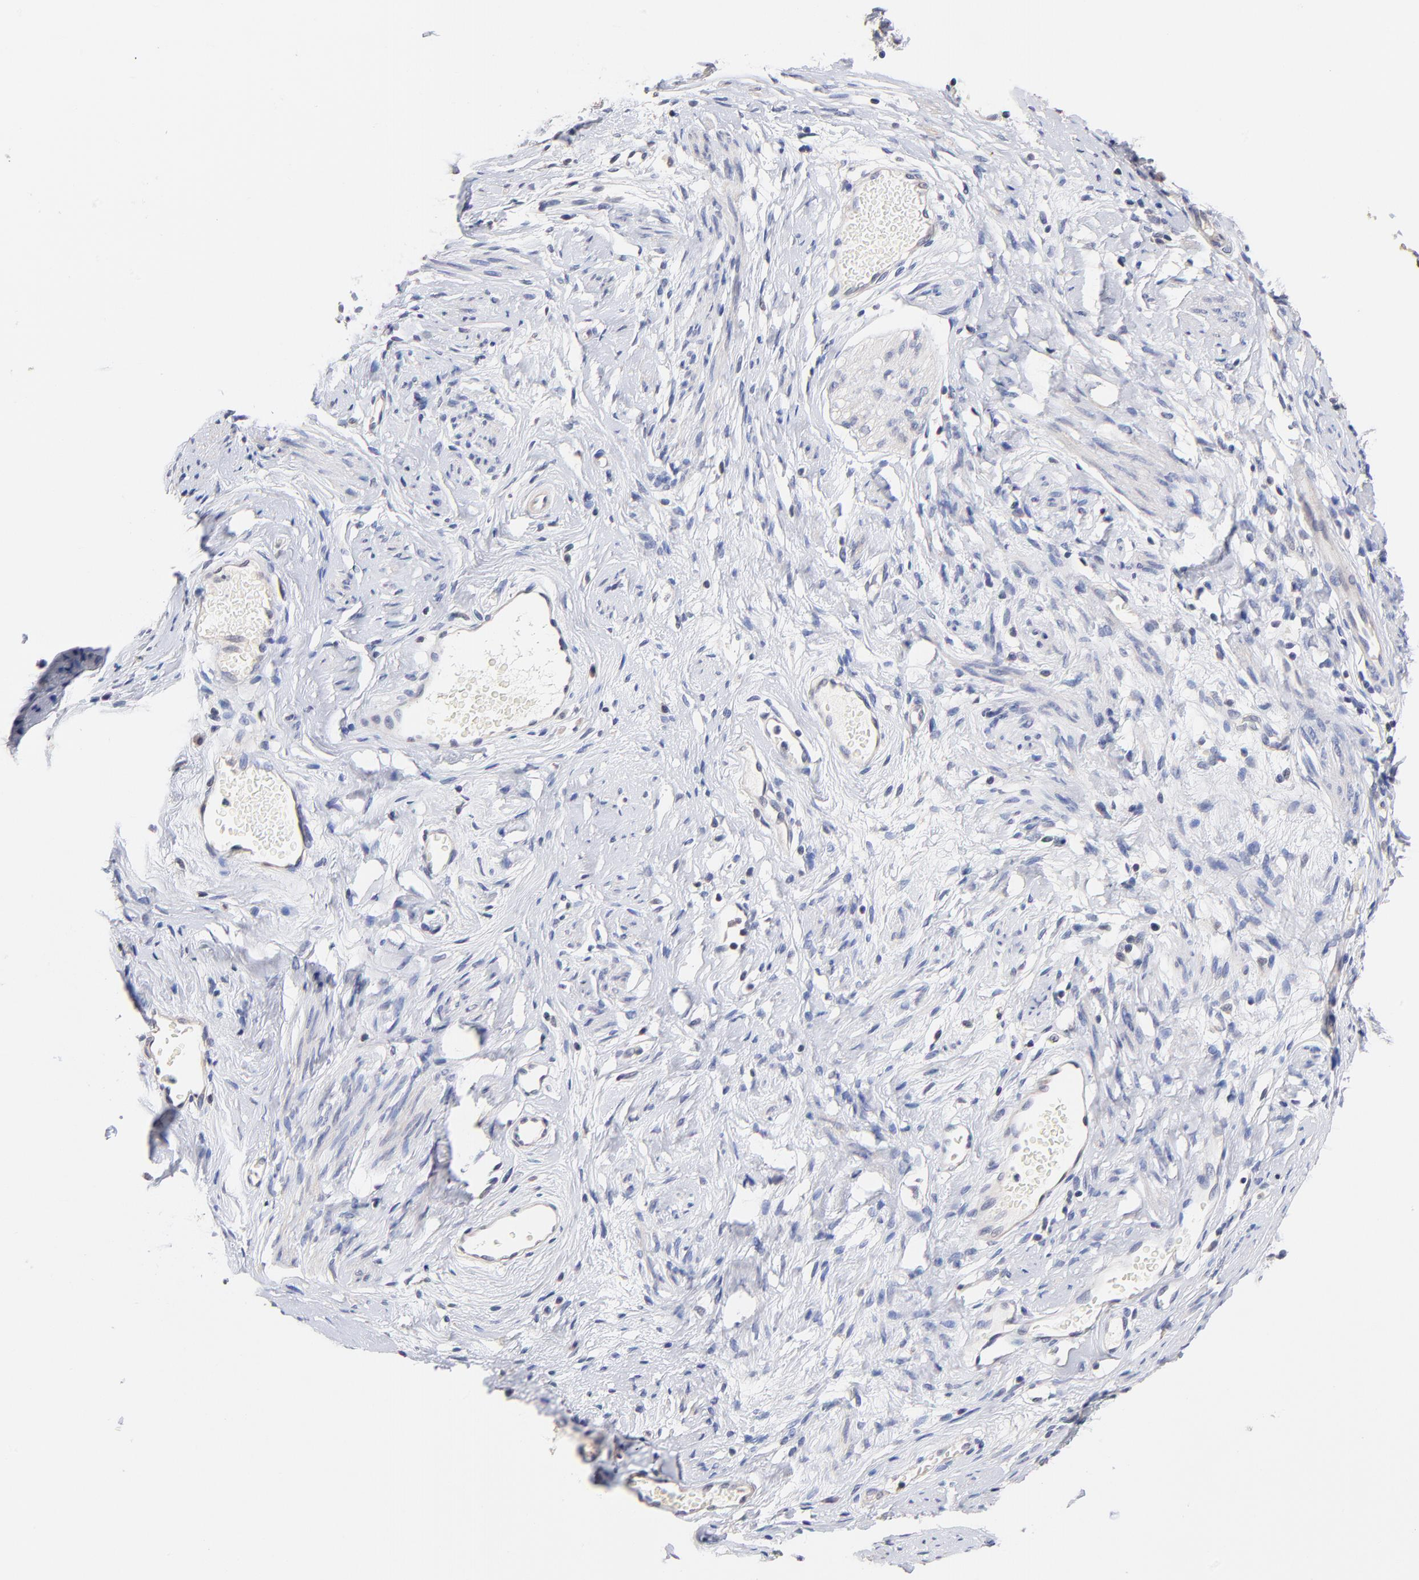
{"staining": {"intensity": "negative", "quantity": "none", "location": "none"}, "tissue": "cervical cancer", "cell_type": "Tumor cells", "image_type": "cancer", "snomed": [{"axis": "morphology", "description": "Normal tissue, NOS"}, {"axis": "morphology", "description": "Squamous cell carcinoma, NOS"}, {"axis": "topography", "description": "Cervix"}], "caption": "High magnification brightfield microscopy of cervical cancer stained with DAB (3,3'-diaminobenzidine) (brown) and counterstained with hematoxylin (blue): tumor cells show no significant staining.", "gene": "RIBC2", "patient": {"sex": "female", "age": 67}}